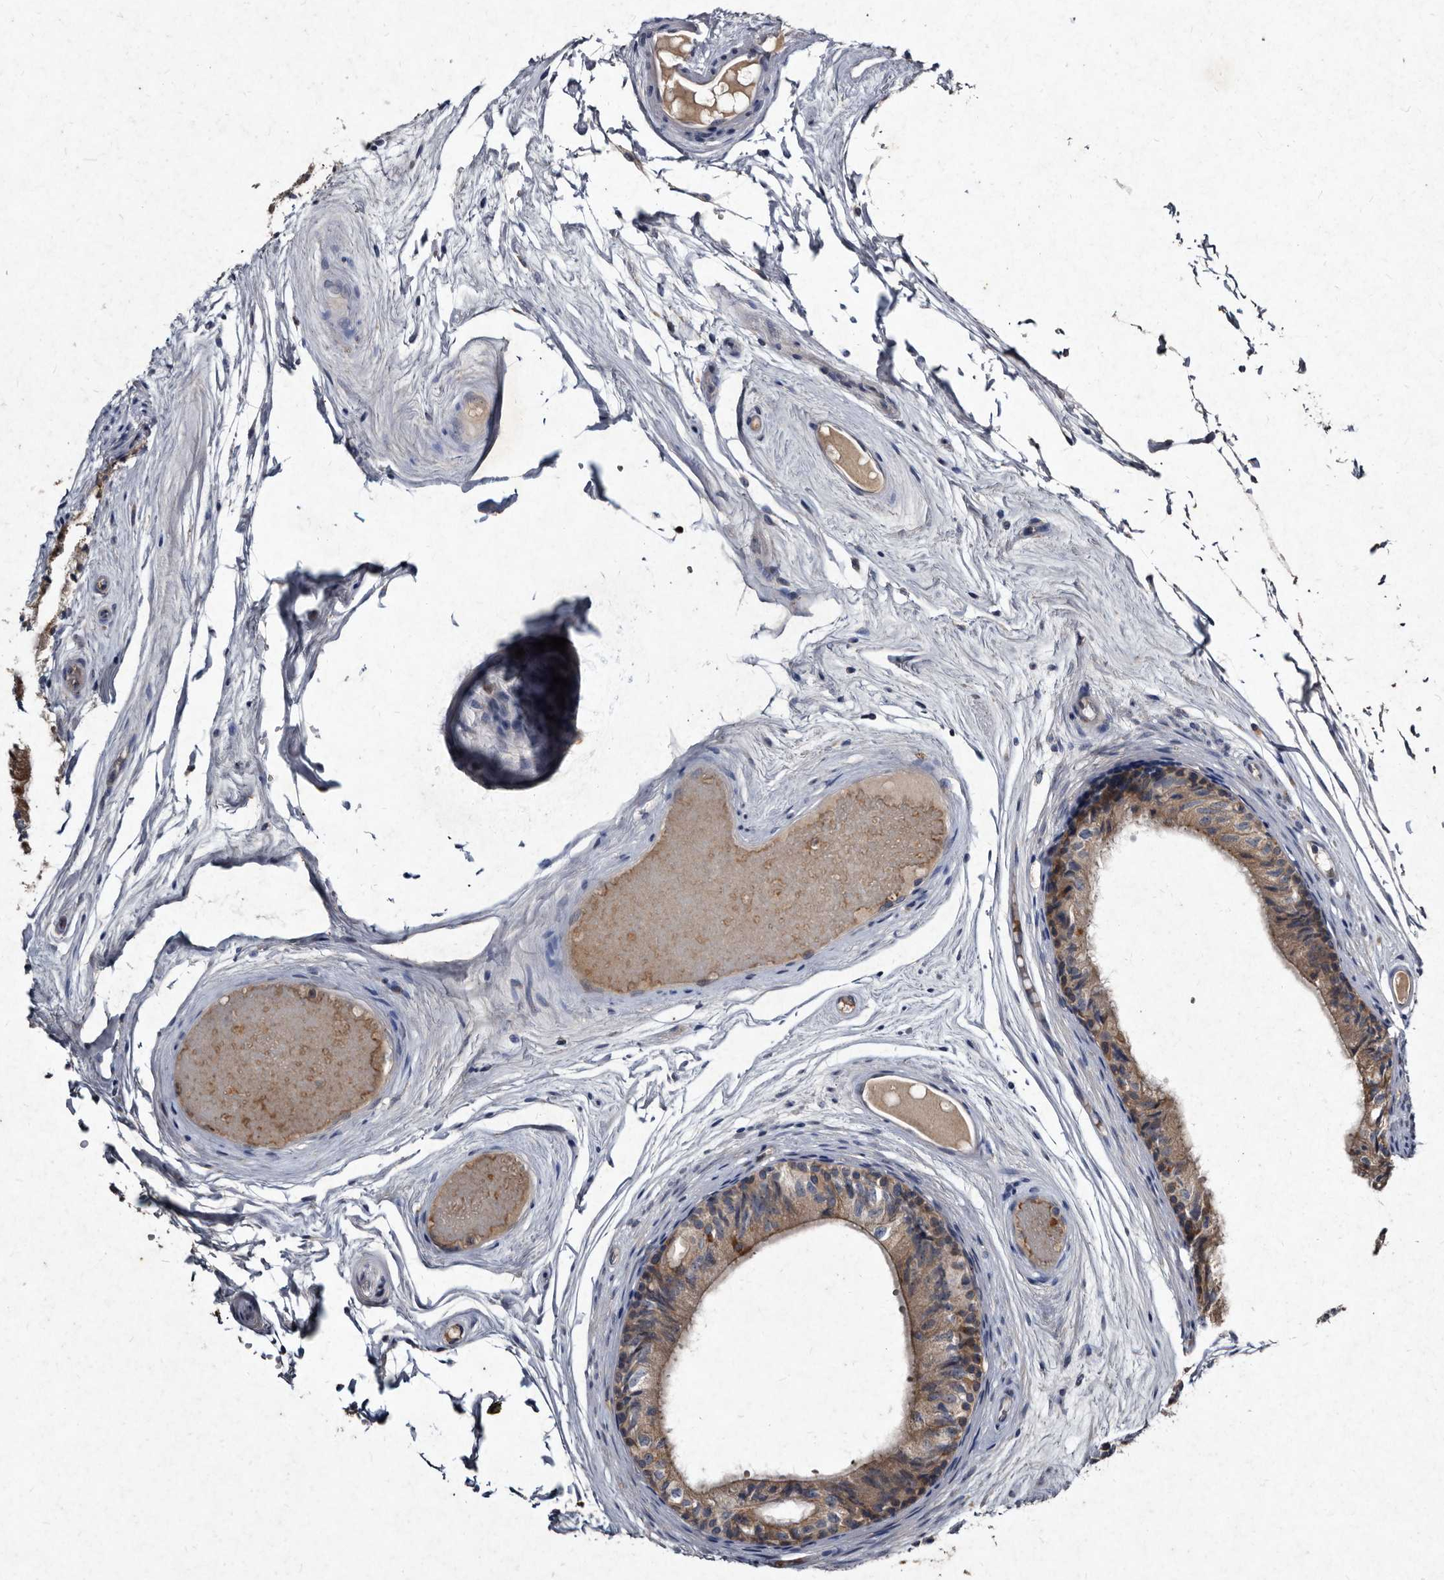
{"staining": {"intensity": "moderate", "quantity": ">75%", "location": "cytoplasmic/membranous"}, "tissue": "epididymis", "cell_type": "Glandular cells", "image_type": "normal", "snomed": [{"axis": "morphology", "description": "Normal tissue, NOS"}, {"axis": "topography", "description": "Epididymis"}], "caption": "Immunohistochemical staining of unremarkable epididymis demonstrates moderate cytoplasmic/membranous protein positivity in approximately >75% of glandular cells. Immunohistochemistry (ihc) stains the protein in brown and the nuclei are stained blue.", "gene": "YPEL1", "patient": {"sex": "male", "age": 79}}